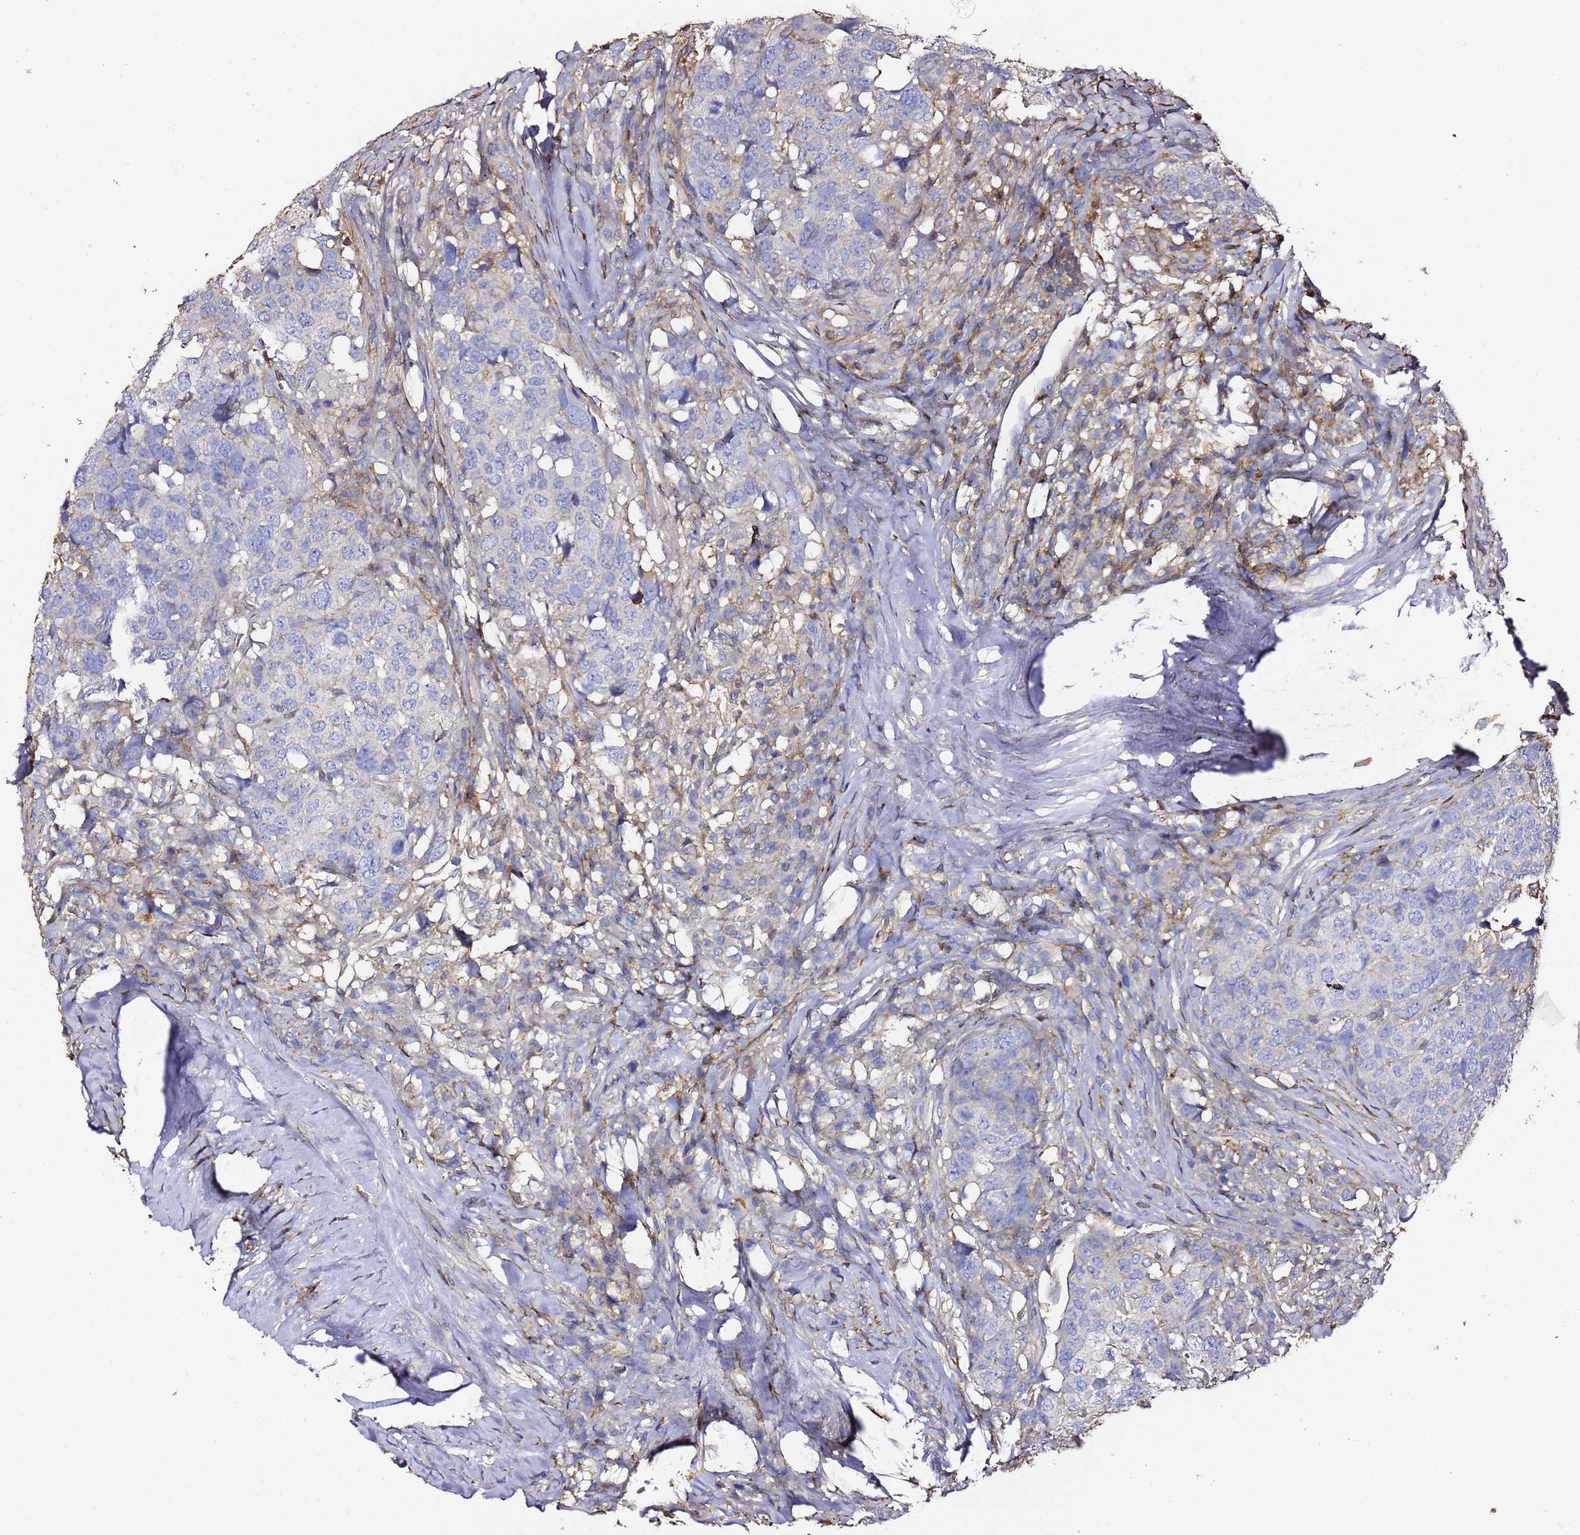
{"staining": {"intensity": "negative", "quantity": "none", "location": "none"}, "tissue": "head and neck cancer", "cell_type": "Tumor cells", "image_type": "cancer", "snomed": [{"axis": "morphology", "description": "Squamous cell carcinoma, NOS"}, {"axis": "topography", "description": "Head-Neck"}], "caption": "Immunohistochemistry (IHC) micrograph of neoplastic tissue: head and neck cancer (squamous cell carcinoma) stained with DAB (3,3'-diaminobenzidine) shows no significant protein expression in tumor cells.", "gene": "ZFP36L2", "patient": {"sex": "male", "age": 66}}